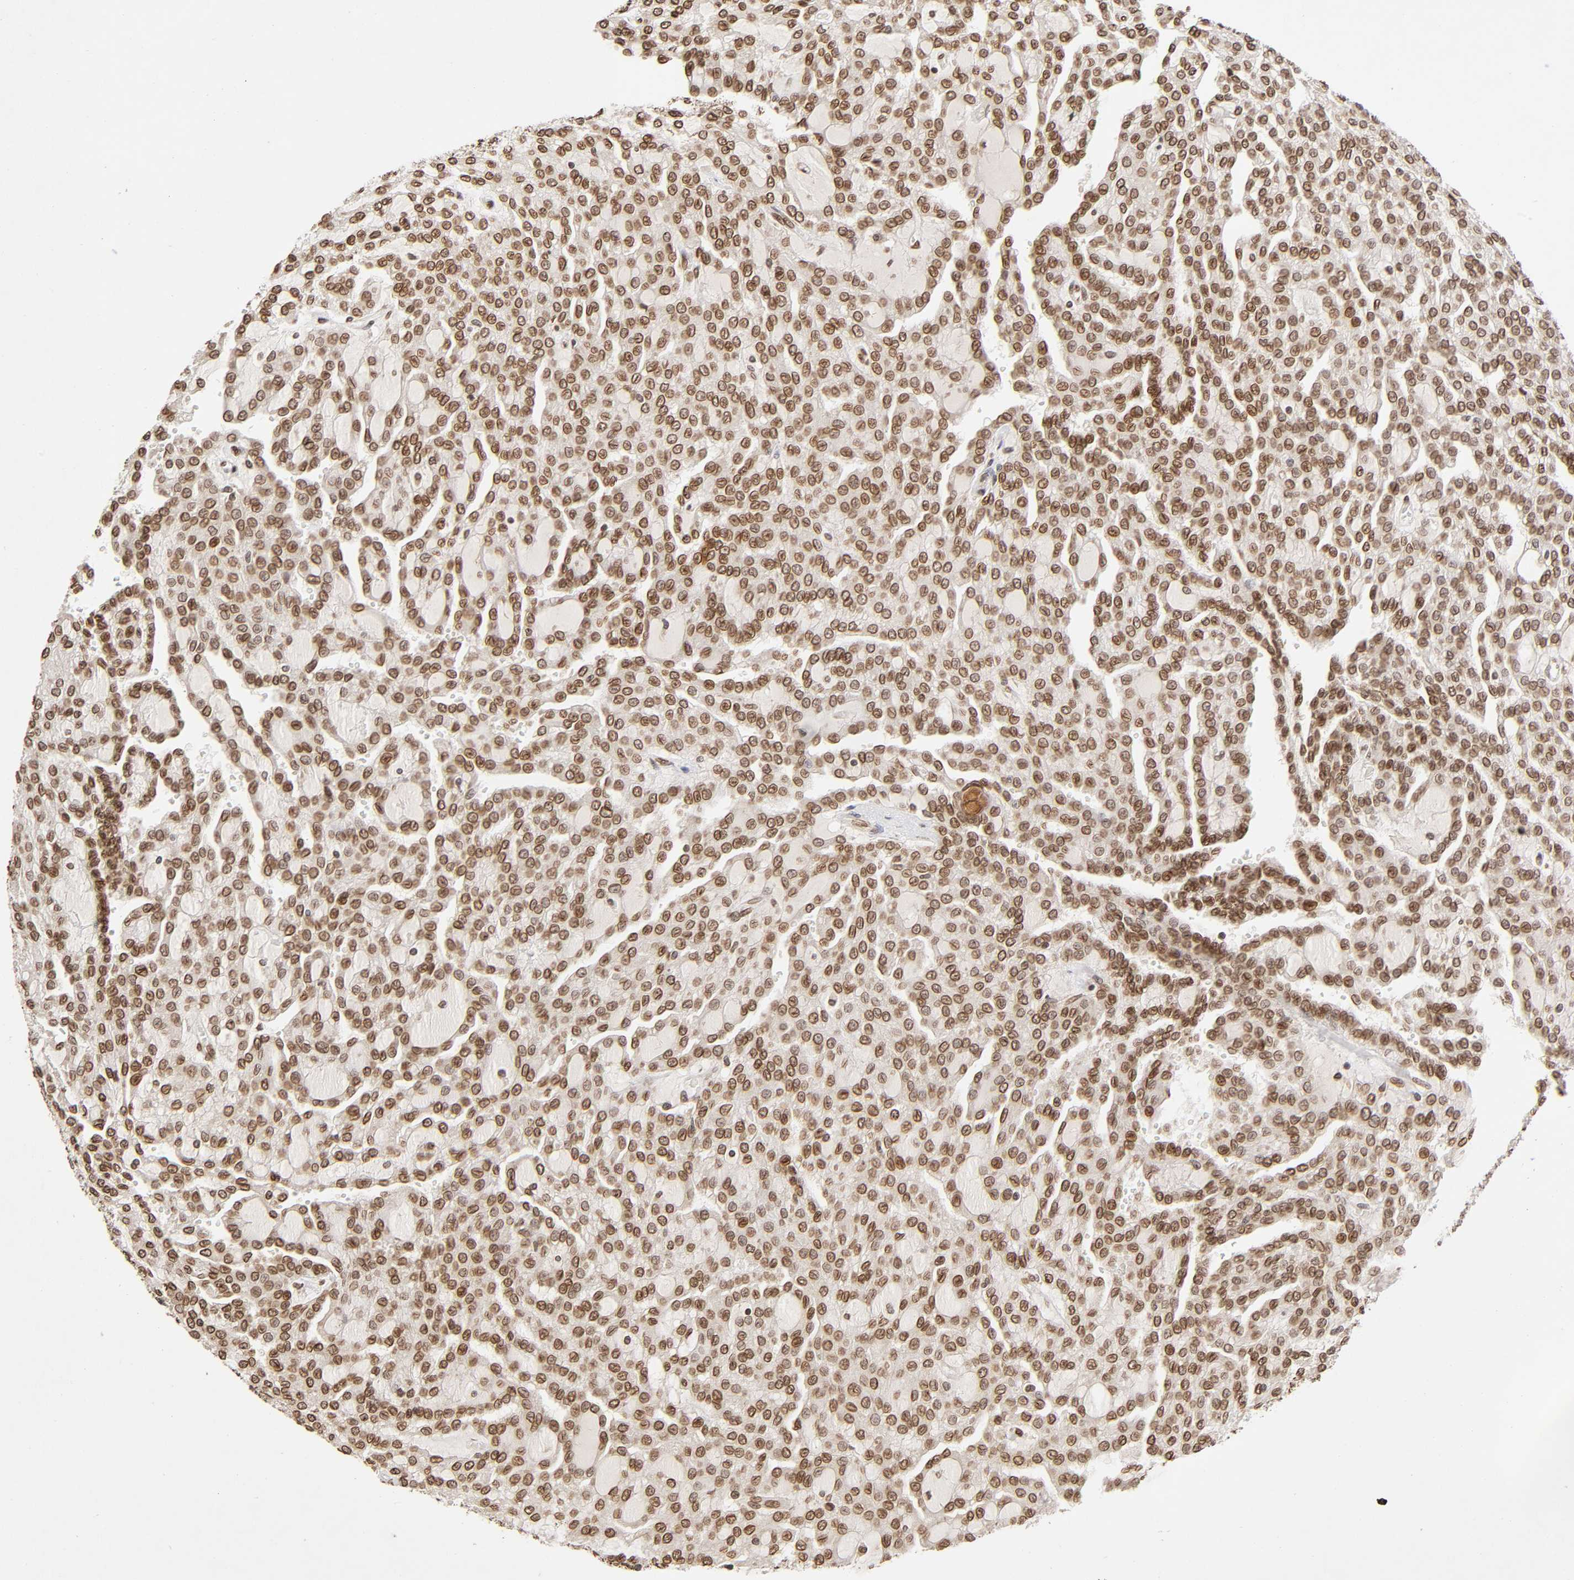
{"staining": {"intensity": "moderate", "quantity": ">75%", "location": "nuclear"}, "tissue": "renal cancer", "cell_type": "Tumor cells", "image_type": "cancer", "snomed": [{"axis": "morphology", "description": "Adenocarcinoma, NOS"}, {"axis": "topography", "description": "Kidney"}], "caption": "Protein staining of renal cancer tissue shows moderate nuclear expression in approximately >75% of tumor cells.", "gene": "MLLT6", "patient": {"sex": "male", "age": 63}}